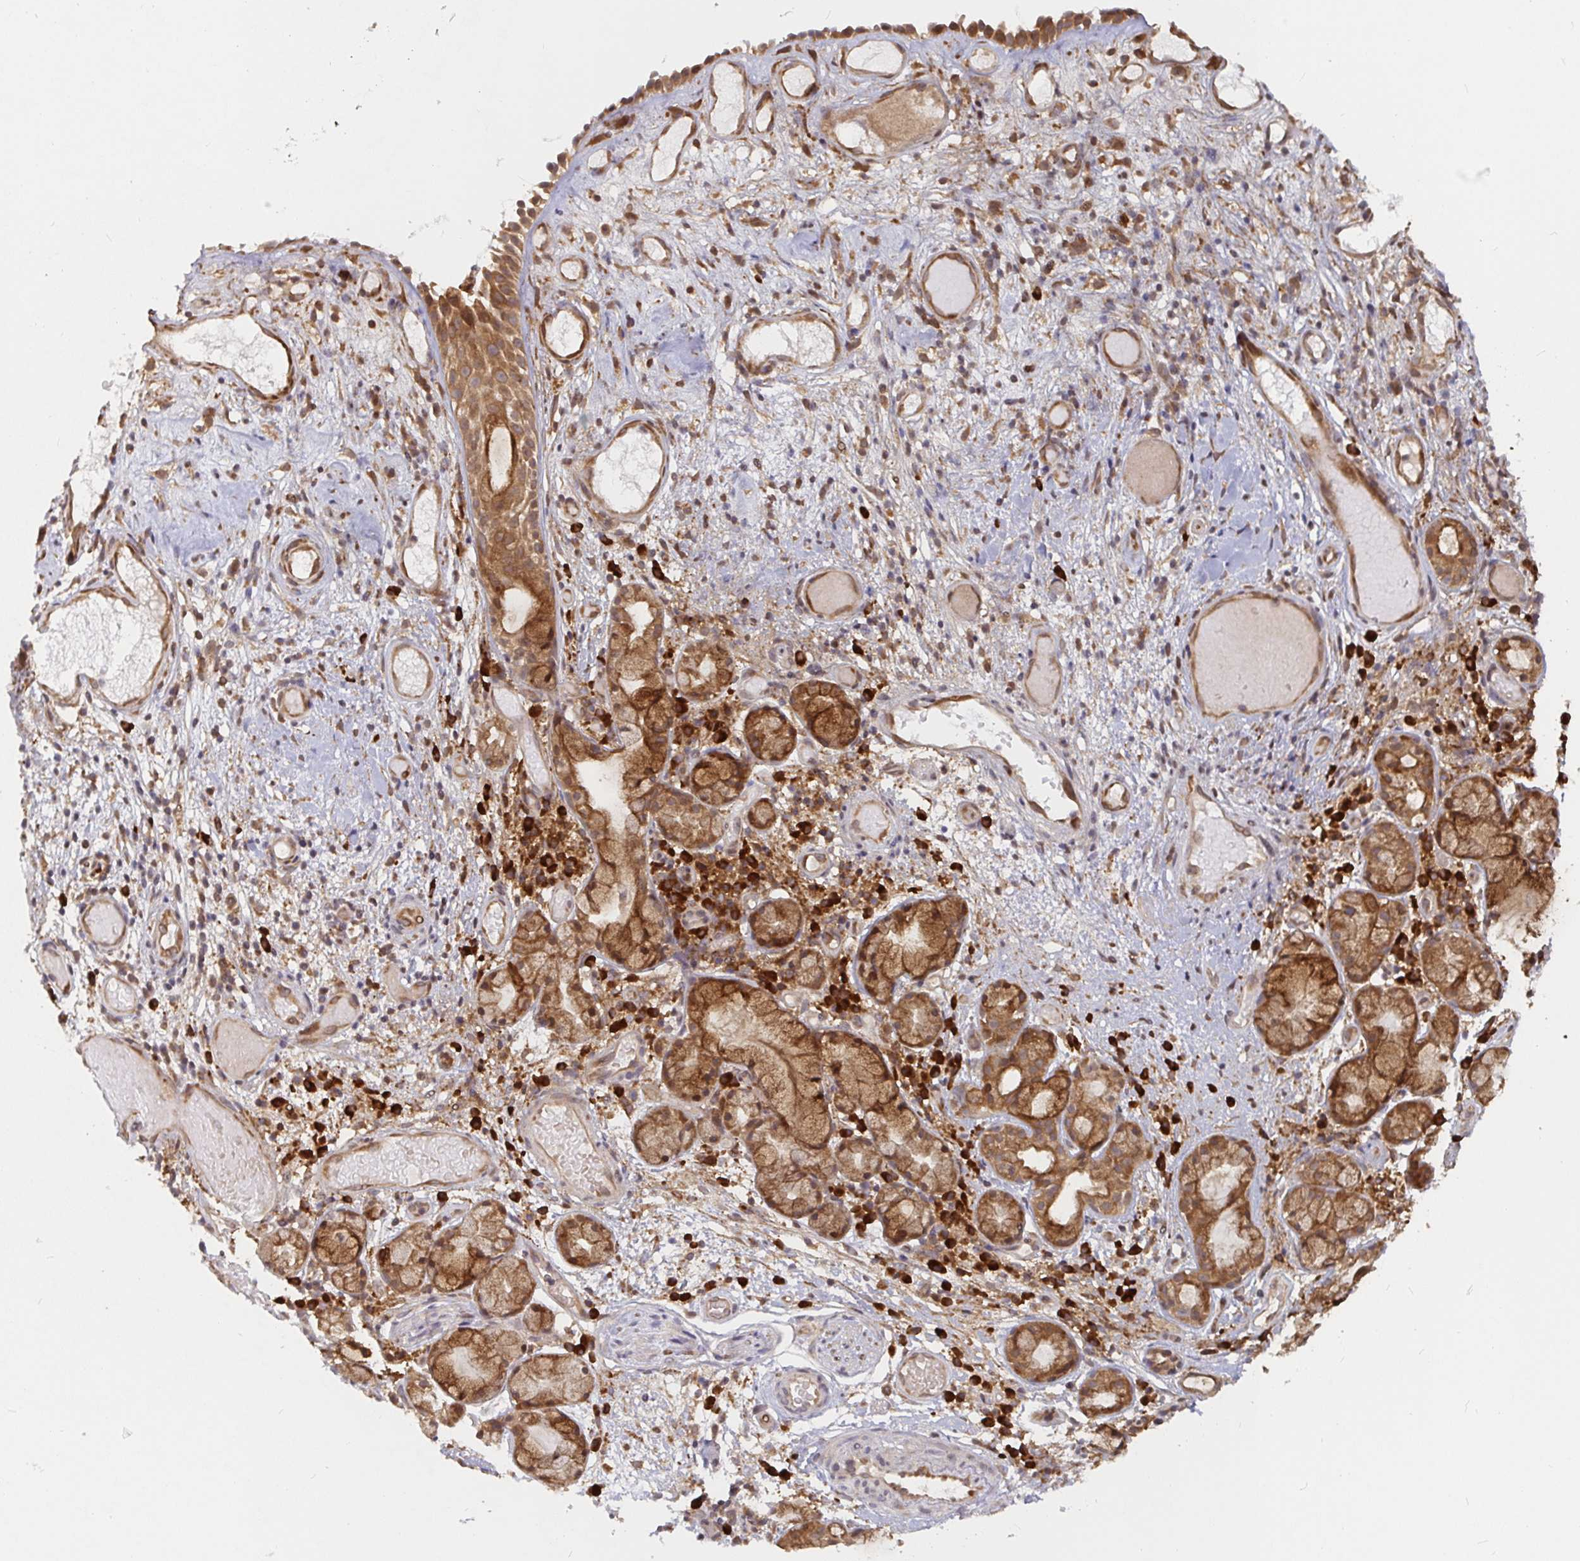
{"staining": {"intensity": "strong", "quantity": "25%-75%", "location": "cytoplasmic/membranous"}, "tissue": "nasopharynx", "cell_type": "Respiratory epithelial cells", "image_type": "normal", "snomed": [{"axis": "morphology", "description": "Normal tissue, NOS"}, {"axis": "morphology", "description": "Inflammation, NOS"}, {"axis": "topography", "description": "Nasopharynx"}], "caption": "Immunohistochemistry (IHC) micrograph of unremarkable nasopharynx: human nasopharynx stained using IHC reveals high levels of strong protein expression localized specifically in the cytoplasmic/membranous of respiratory epithelial cells, appearing as a cytoplasmic/membranous brown color.", "gene": "ALG1L2", "patient": {"sex": "male", "age": 54}}